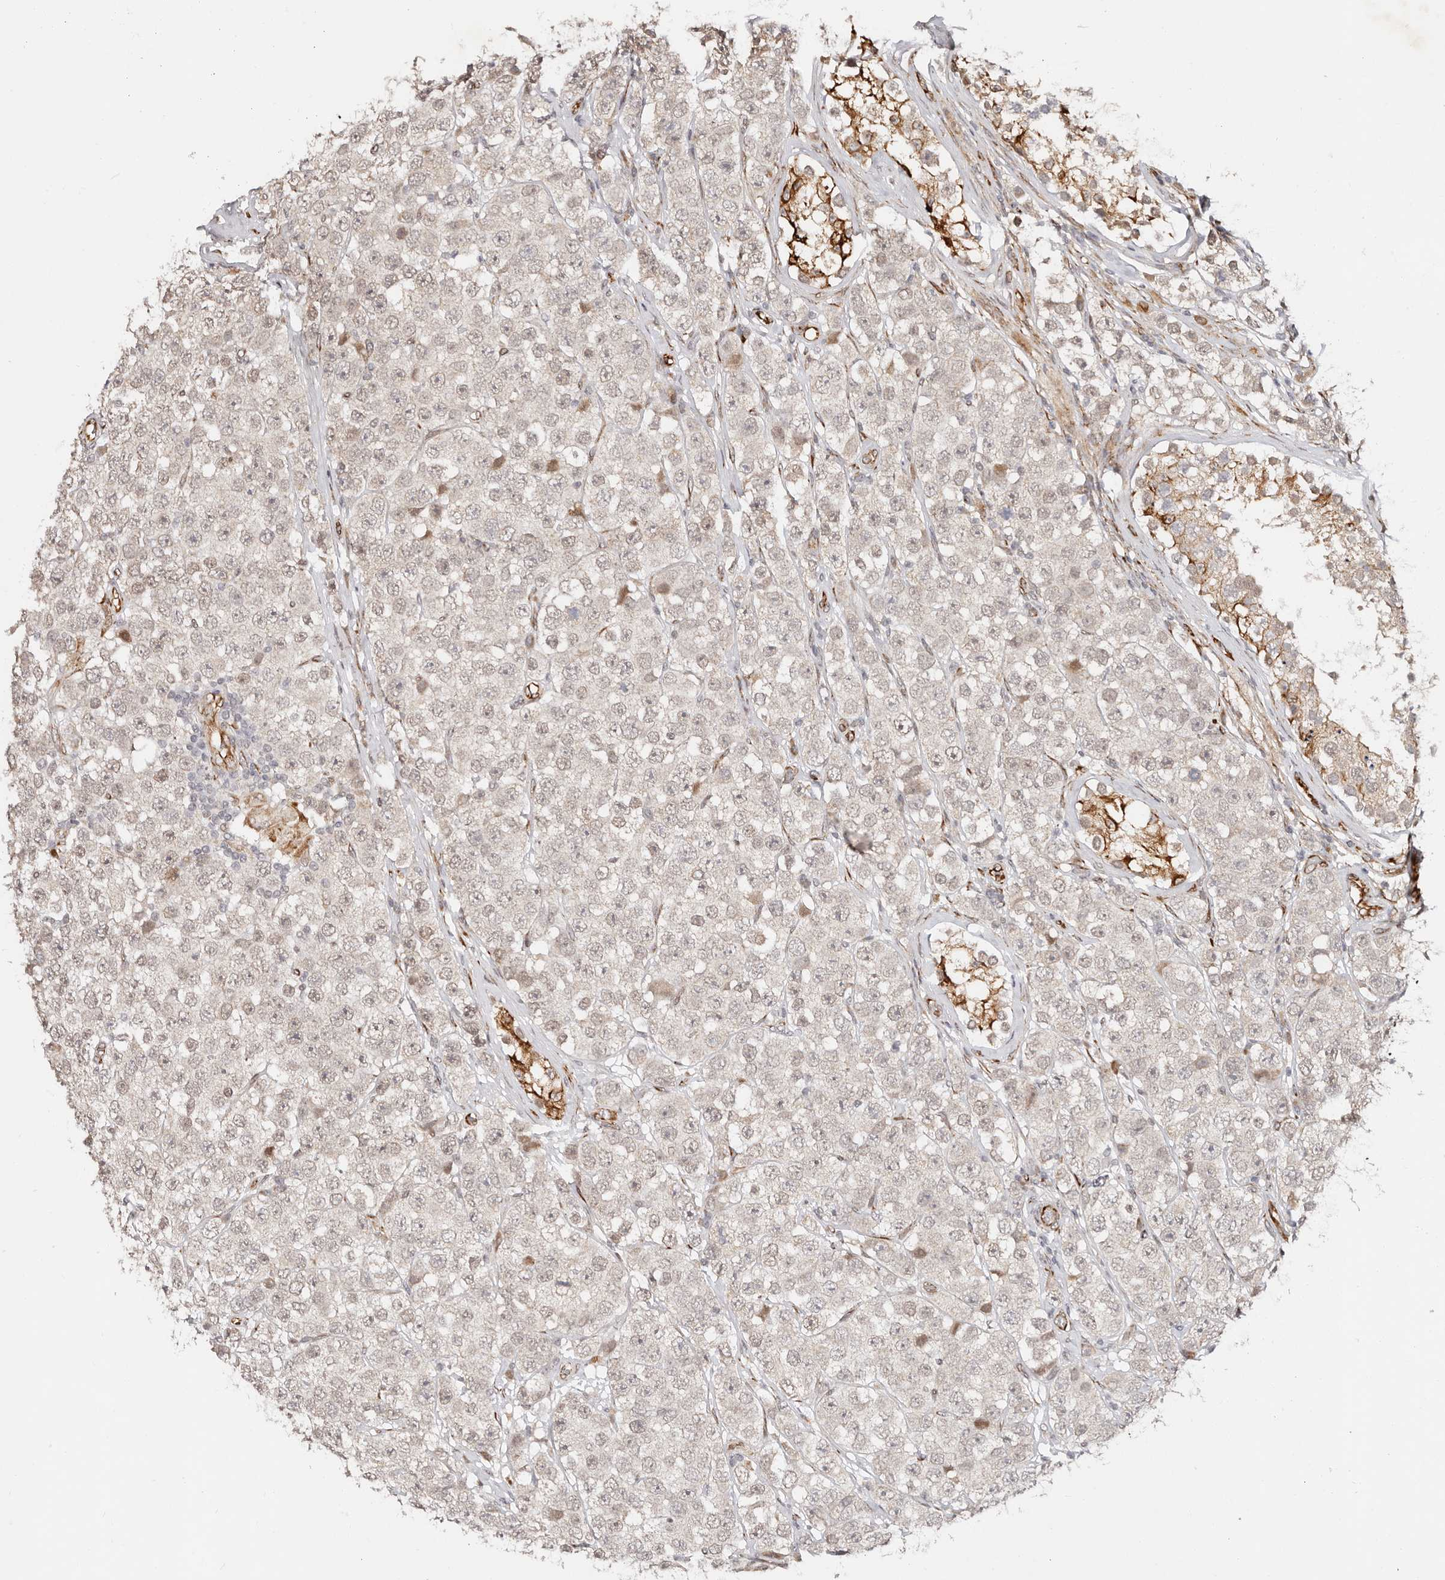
{"staining": {"intensity": "weak", "quantity": "<25%", "location": "nuclear"}, "tissue": "testis cancer", "cell_type": "Tumor cells", "image_type": "cancer", "snomed": [{"axis": "morphology", "description": "Seminoma, NOS"}, {"axis": "topography", "description": "Testis"}], "caption": "Immunohistochemistry (IHC) histopathology image of neoplastic tissue: human testis cancer stained with DAB reveals no significant protein staining in tumor cells. Brightfield microscopy of immunohistochemistry stained with DAB (3,3'-diaminobenzidine) (brown) and hematoxylin (blue), captured at high magnification.", "gene": "BCL2L15", "patient": {"sex": "male", "age": 28}}